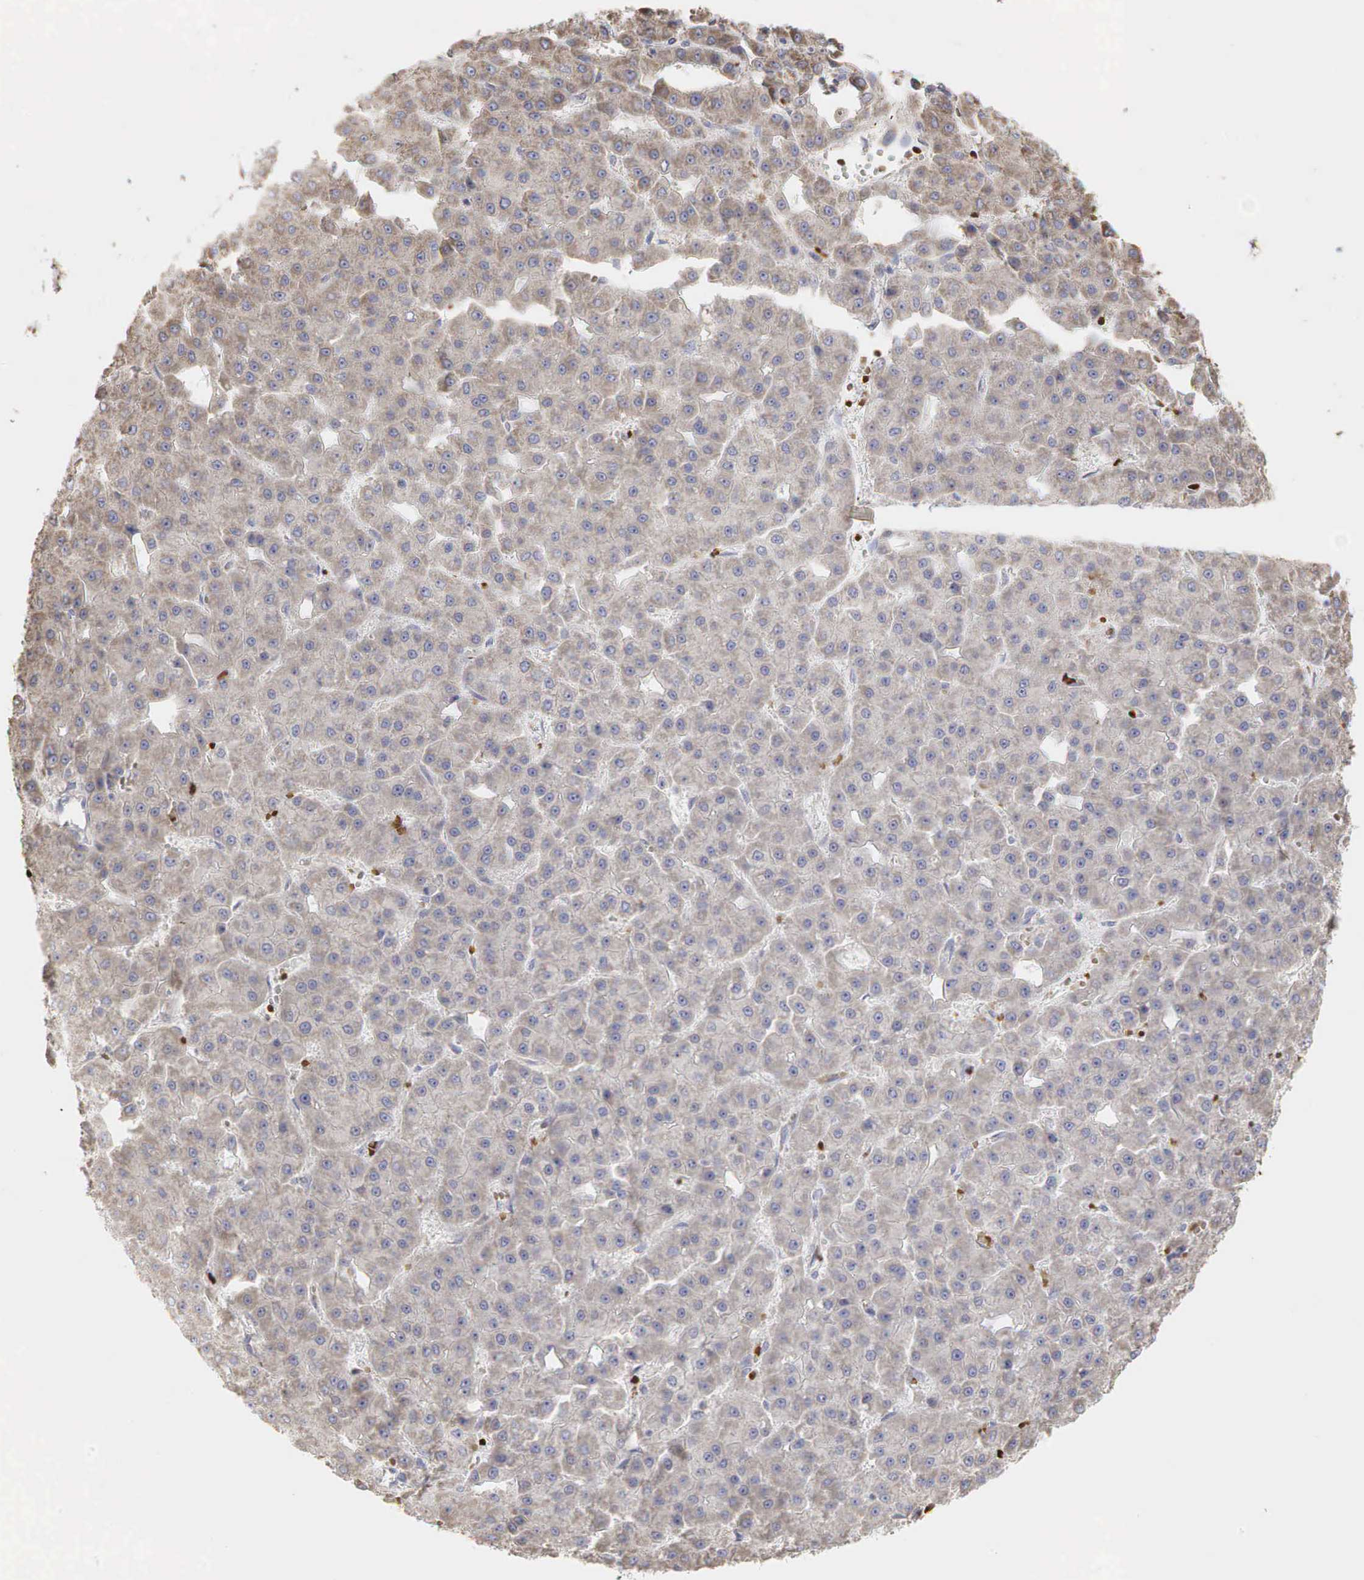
{"staining": {"intensity": "weak", "quantity": ">75%", "location": "cytoplasmic/membranous"}, "tissue": "liver cancer", "cell_type": "Tumor cells", "image_type": "cancer", "snomed": [{"axis": "morphology", "description": "Carcinoma, Hepatocellular, NOS"}, {"axis": "topography", "description": "Liver"}], "caption": "Immunohistochemical staining of human liver cancer demonstrates low levels of weak cytoplasmic/membranous protein positivity in approximately >75% of tumor cells.", "gene": "PABPC5", "patient": {"sex": "male", "age": 47}}